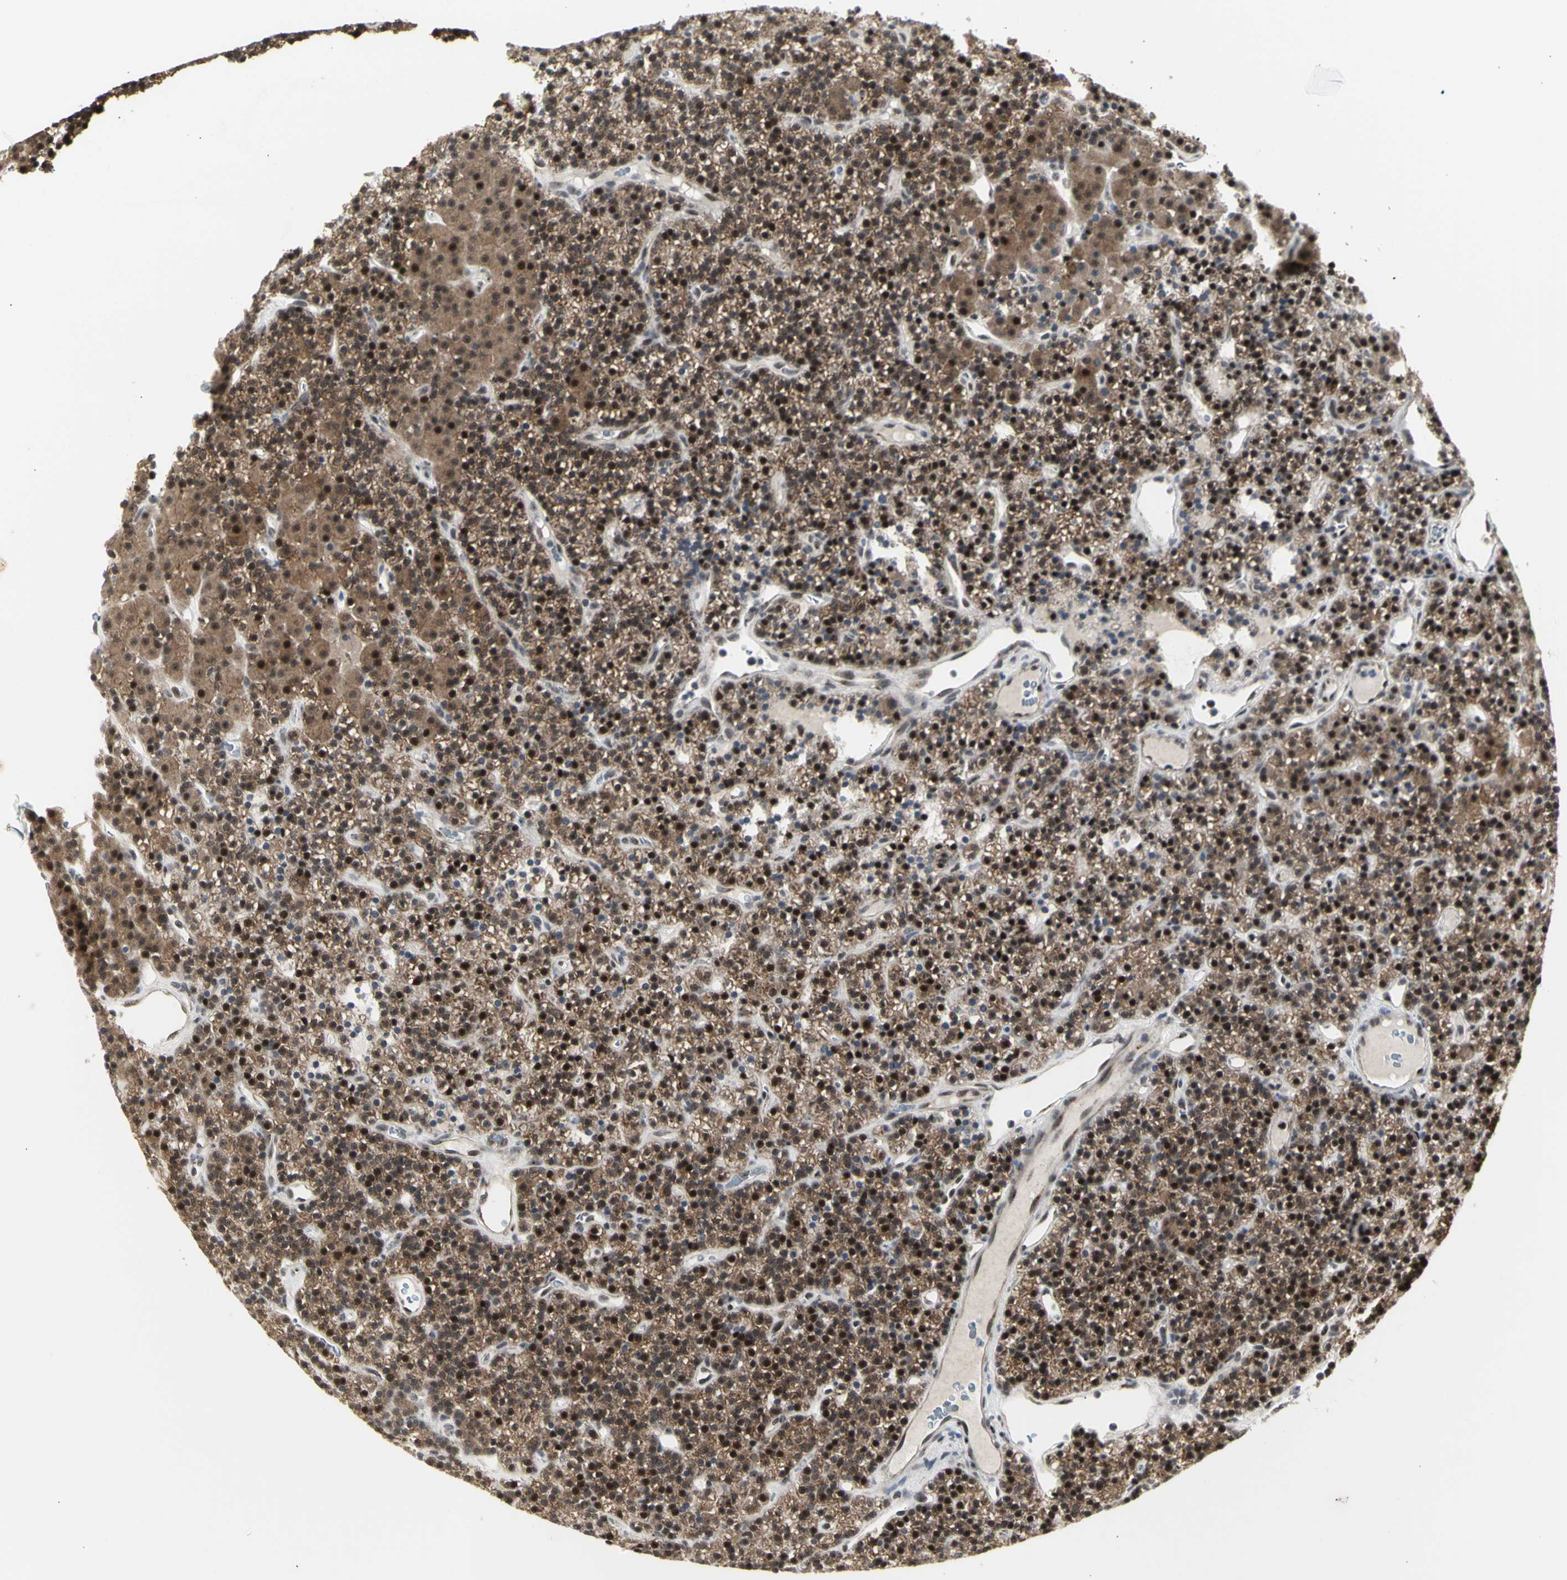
{"staining": {"intensity": "strong", "quantity": "25%-75%", "location": "cytoplasmic/membranous,nuclear"}, "tissue": "parathyroid gland", "cell_type": "Glandular cells", "image_type": "normal", "snomed": [{"axis": "morphology", "description": "Normal tissue, NOS"}, {"axis": "morphology", "description": "Hyperplasia, NOS"}, {"axis": "topography", "description": "Parathyroid gland"}], "caption": "IHC photomicrograph of normal parathyroid gland: parathyroid gland stained using IHC displays high levels of strong protein expression localized specifically in the cytoplasmic/membranous,nuclear of glandular cells, appearing as a cytoplasmic/membranous,nuclear brown color.", "gene": "DHRS7B", "patient": {"sex": "male", "age": 44}}